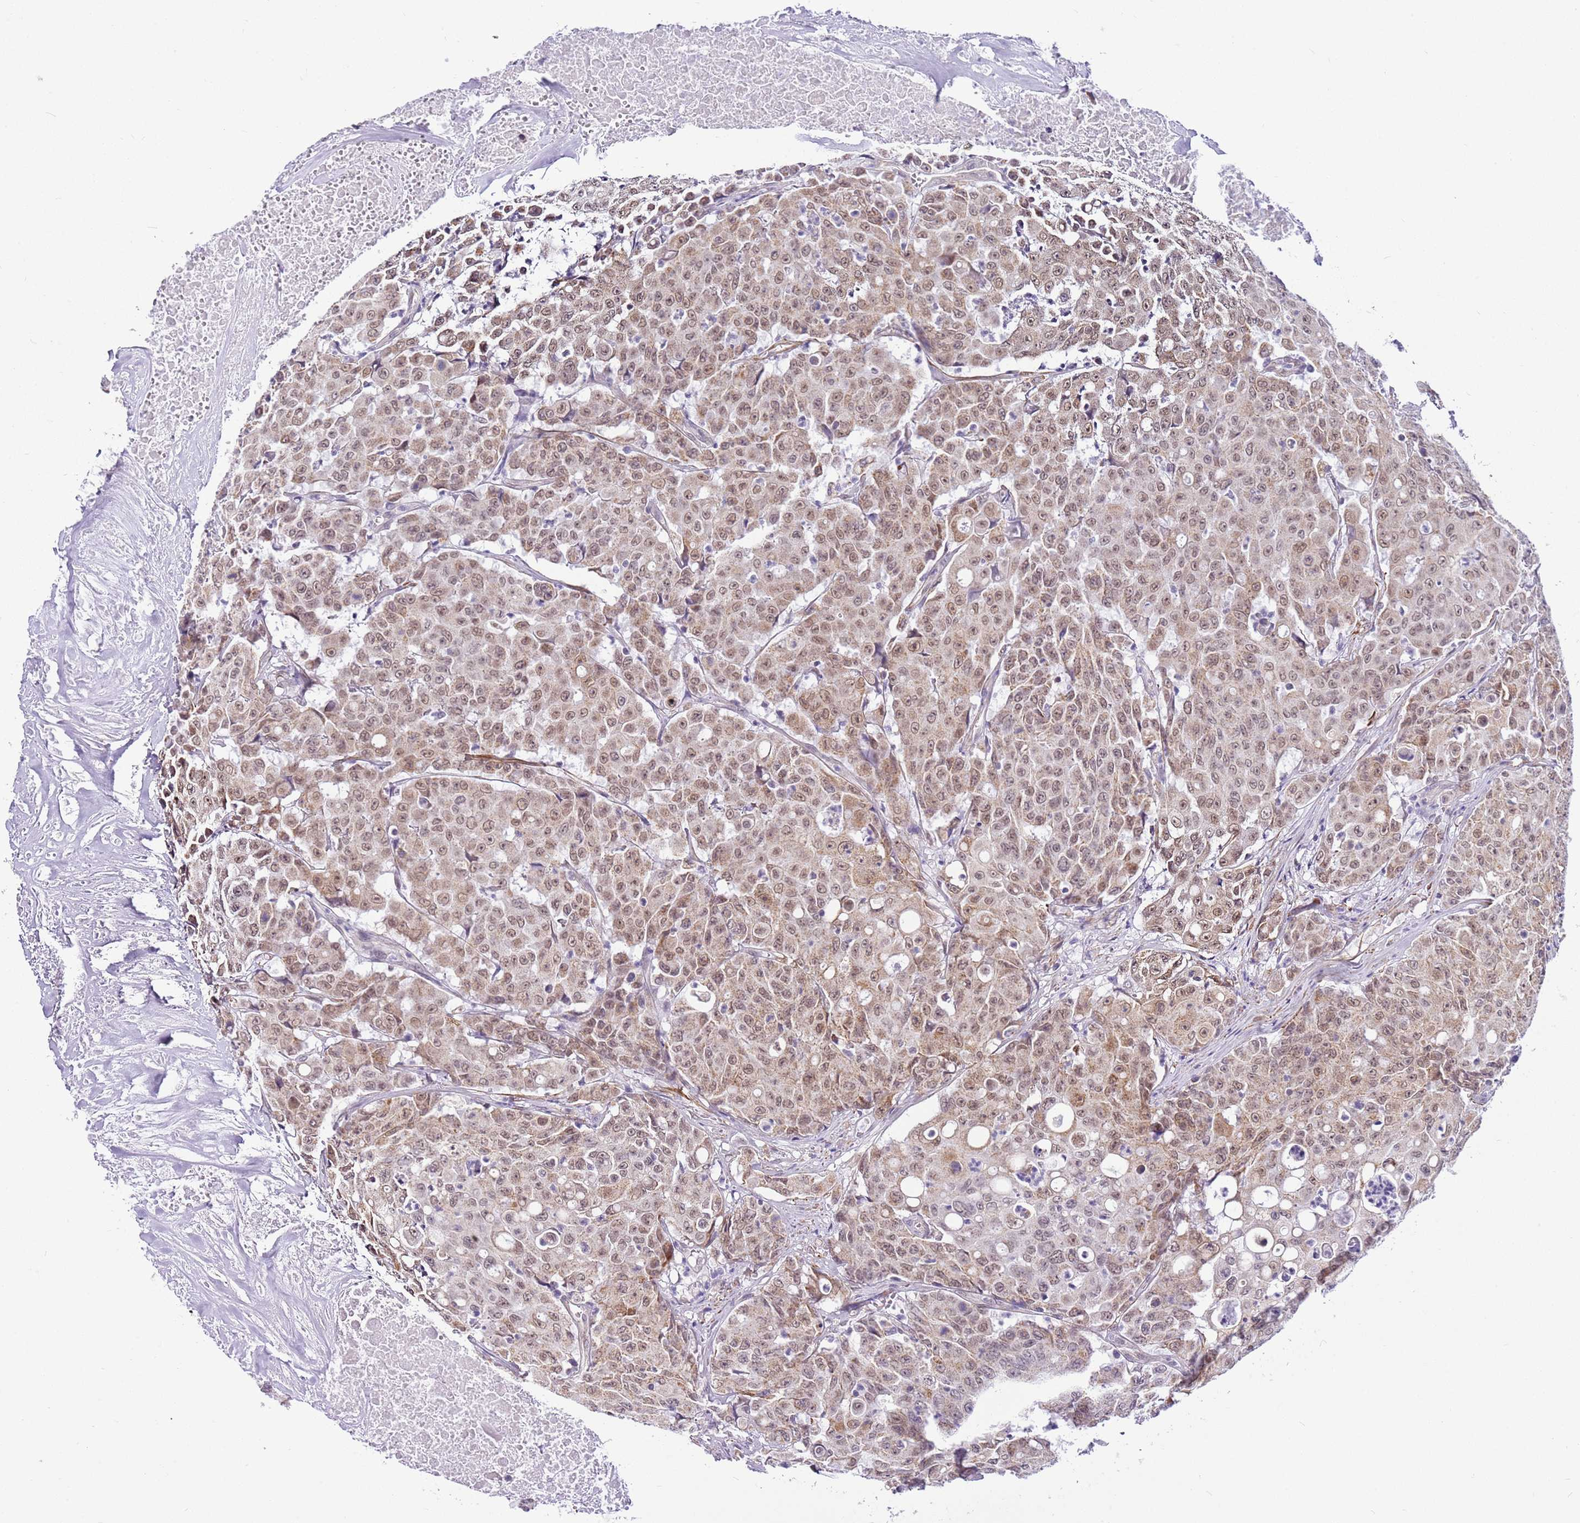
{"staining": {"intensity": "weak", "quantity": ">75%", "location": "cytoplasmic/membranous,nuclear"}, "tissue": "colorectal cancer", "cell_type": "Tumor cells", "image_type": "cancer", "snomed": [{"axis": "morphology", "description": "Adenocarcinoma, NOS"}, {"axis": "topography", "description": "Colon"}], "caption": "Colorectal cancer stained with a protein marker displays weak staining in tumor cells.", "gene": "SMIM4", "patient": {"sex": "male", "age": 51}}